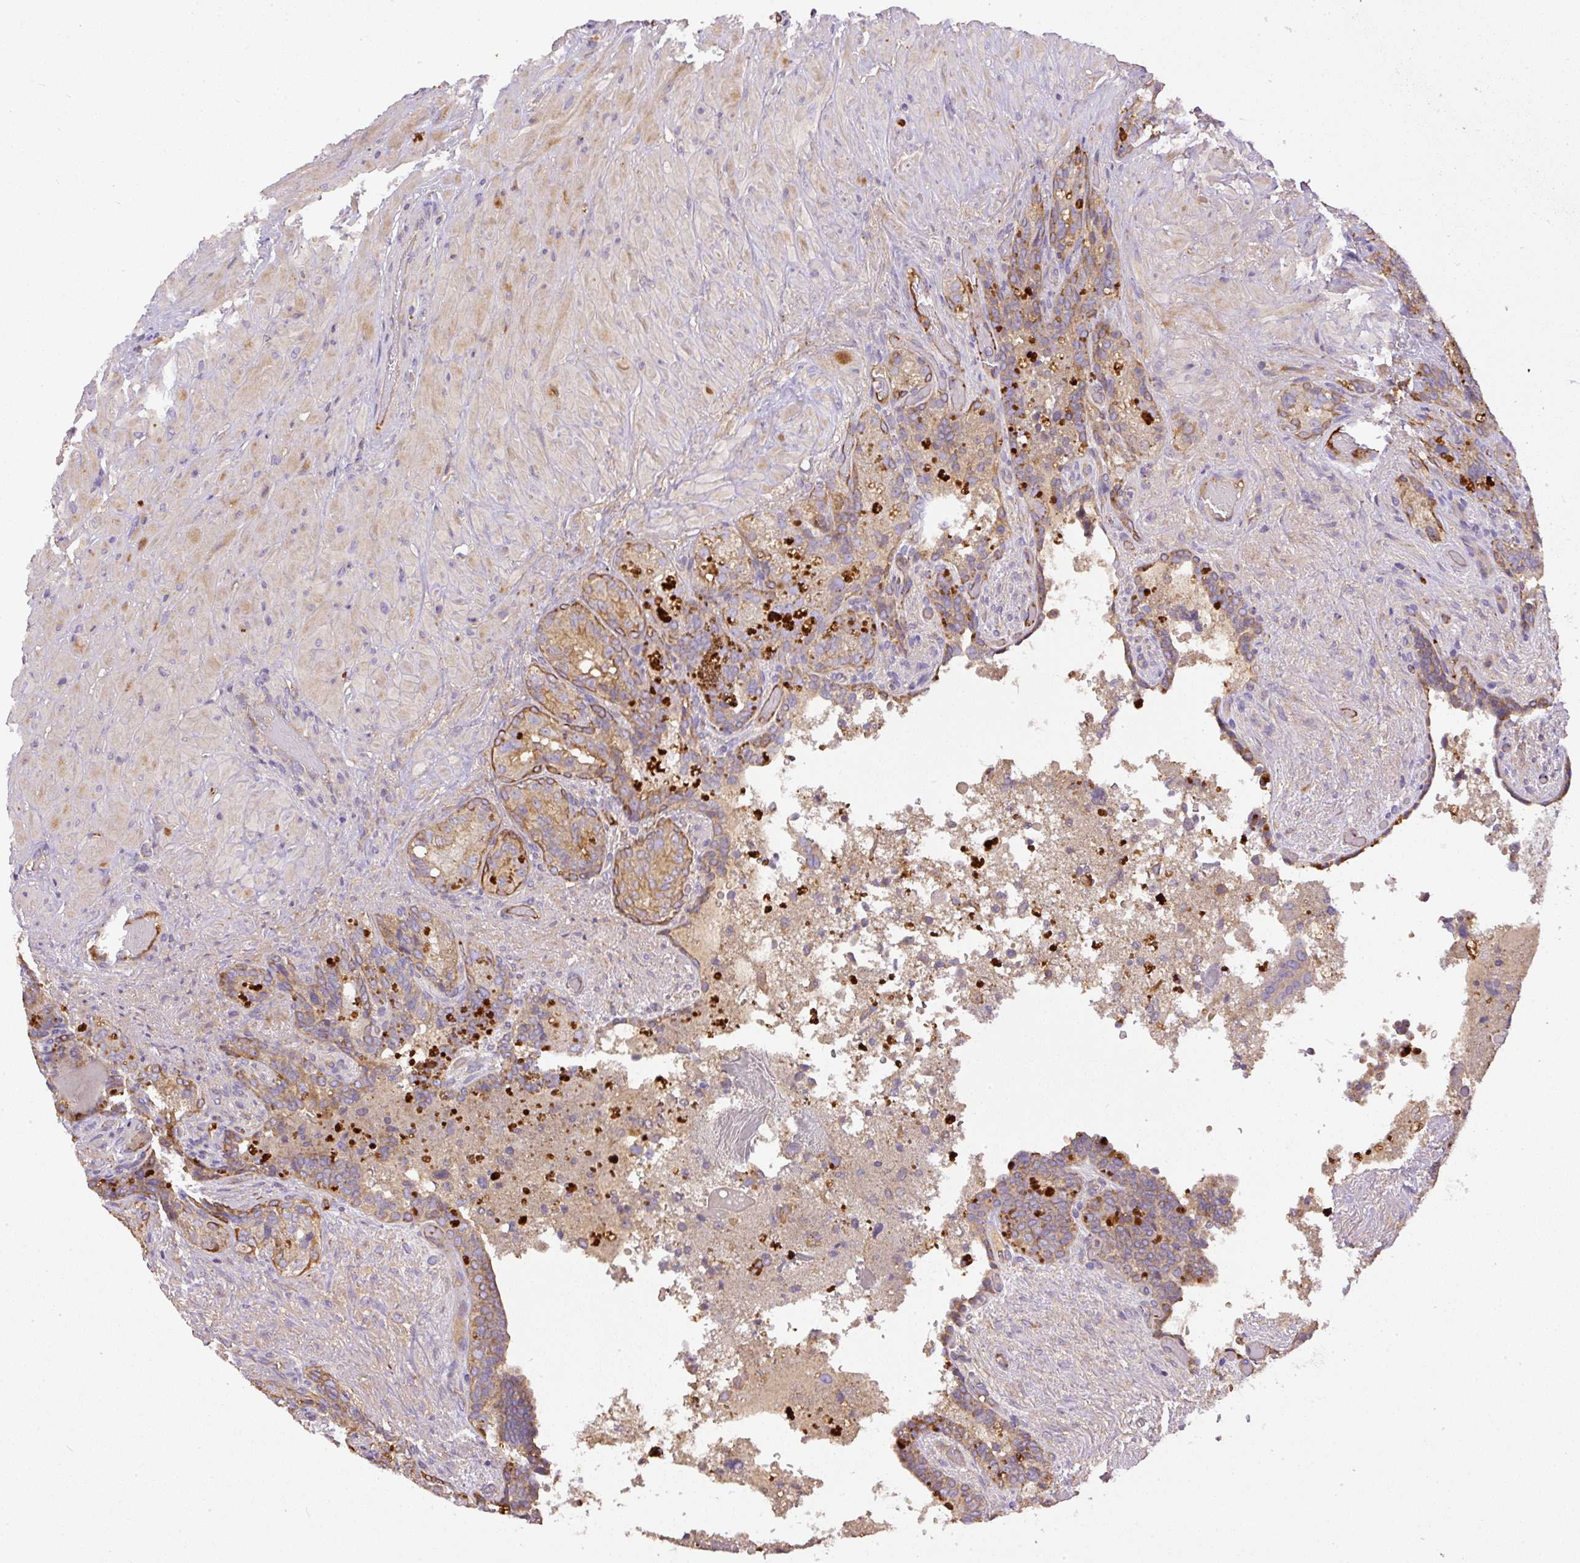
{"staining": {"intensity": "moderate", "quantity": ">75%", "location": "cytoplasmic/membranous"}, "tissue": "seminal vesicle", "cell_type": "Glandular cells", "image_type": "normal", "snomed": [{"axis": "morphology", "description": "Normal tissue, NOS"}, {"axis": "topography", "description": "Seminal veicle"}], "caption": "The photomicrograph shows staining of benign seminal vesicle, revealing moderate cytoplasmic/membranous protein positivity (brown color) within glandular cells.", "gene": "DAPK1", "patient": {"sex": "male", "age": 69}}